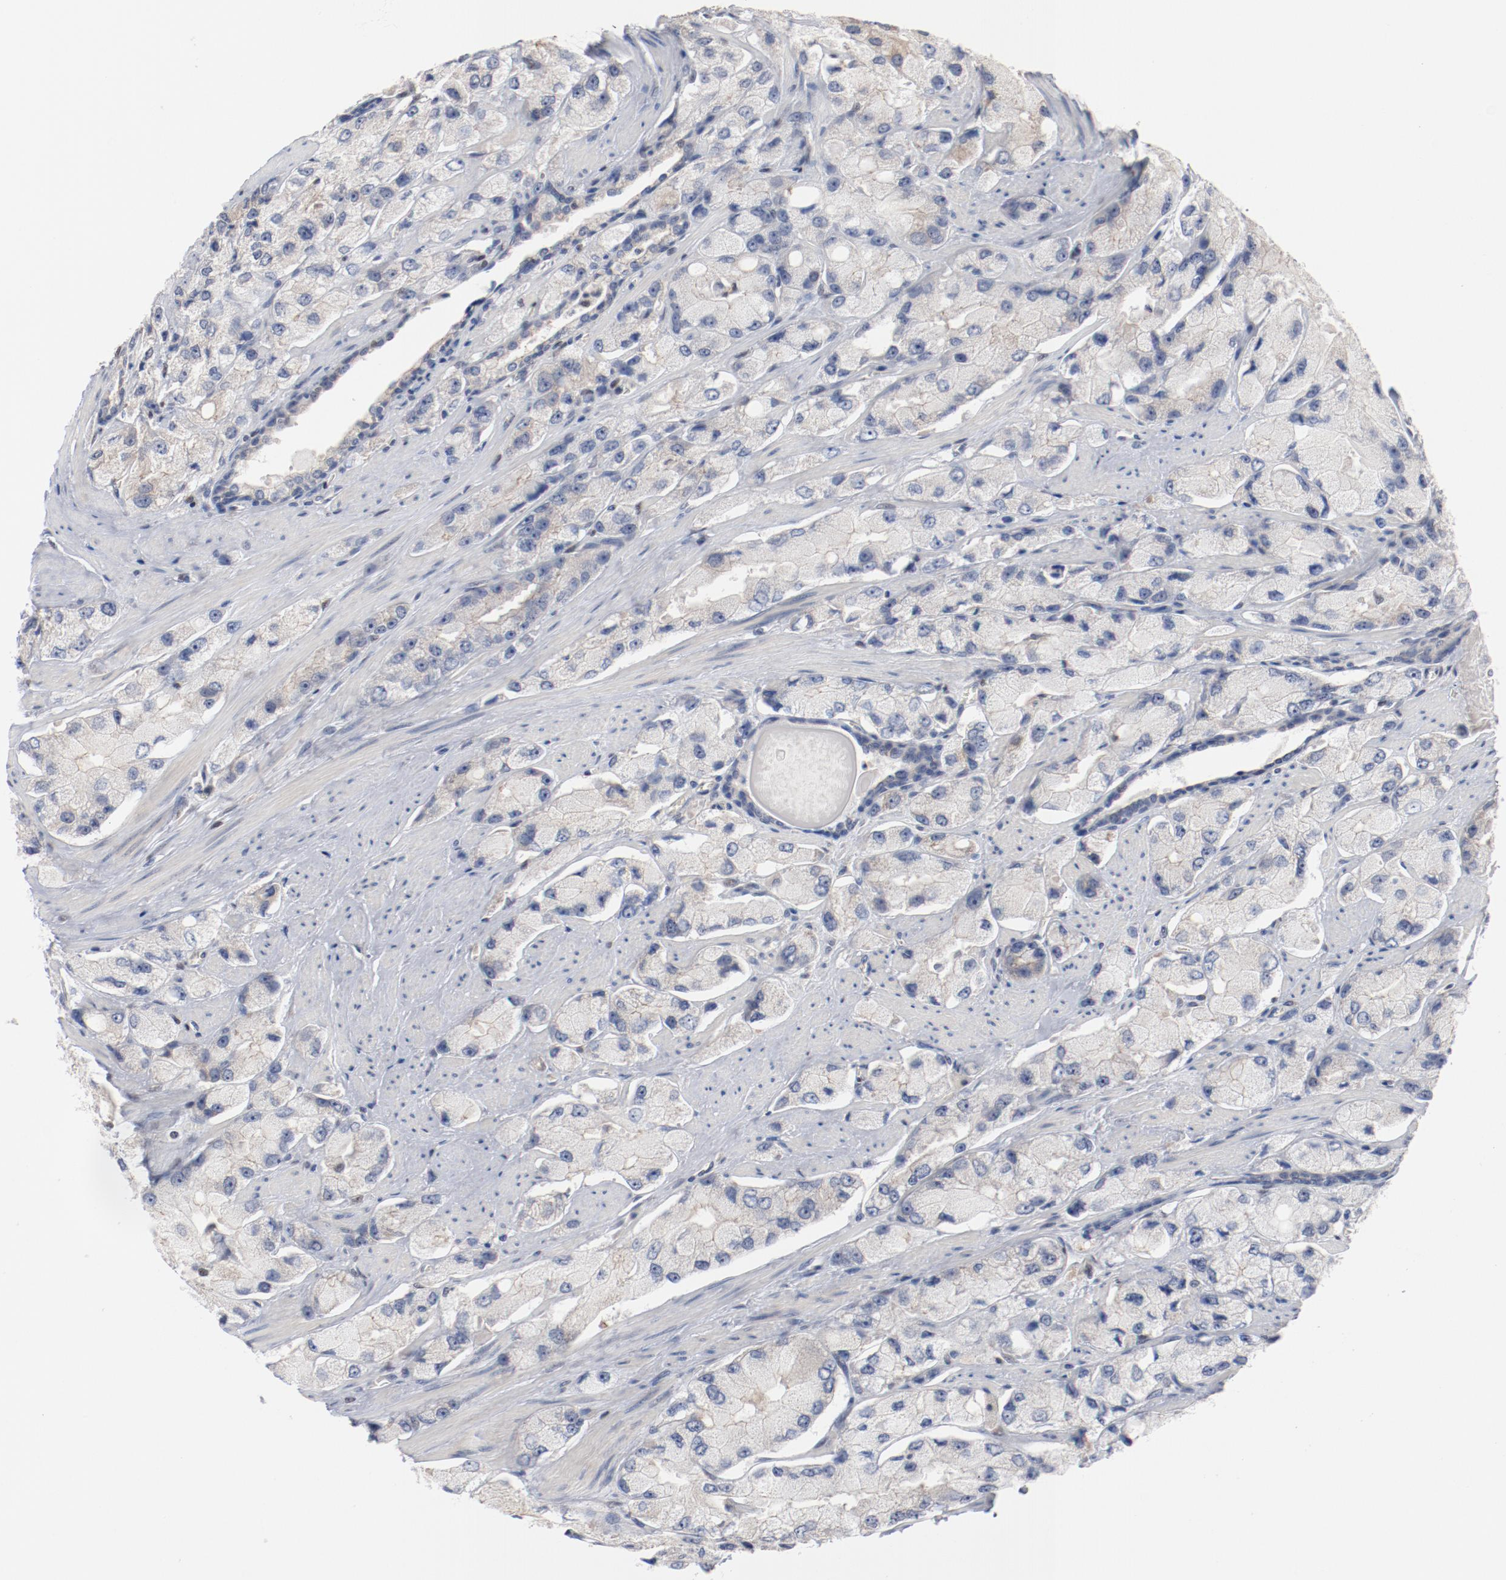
{"staining": {"intensity": "negative", "quantity": "none", "location": "none"}, "tissue": "prostate cancer", "cell_type": "Tumor cells", "image_type": "cancer", "snomed": [{"axis": "morphology", "description": "Adenocarcinoma, High grade"}, {"axis": "topography", "description": "Prostate"}], "caption": "Tumor cells are negative for protein expression in human adenocarcinoma (high-grade) (prostate).", "gene": "ZEB2", "patient": {"sex": "male", "age": 58}}